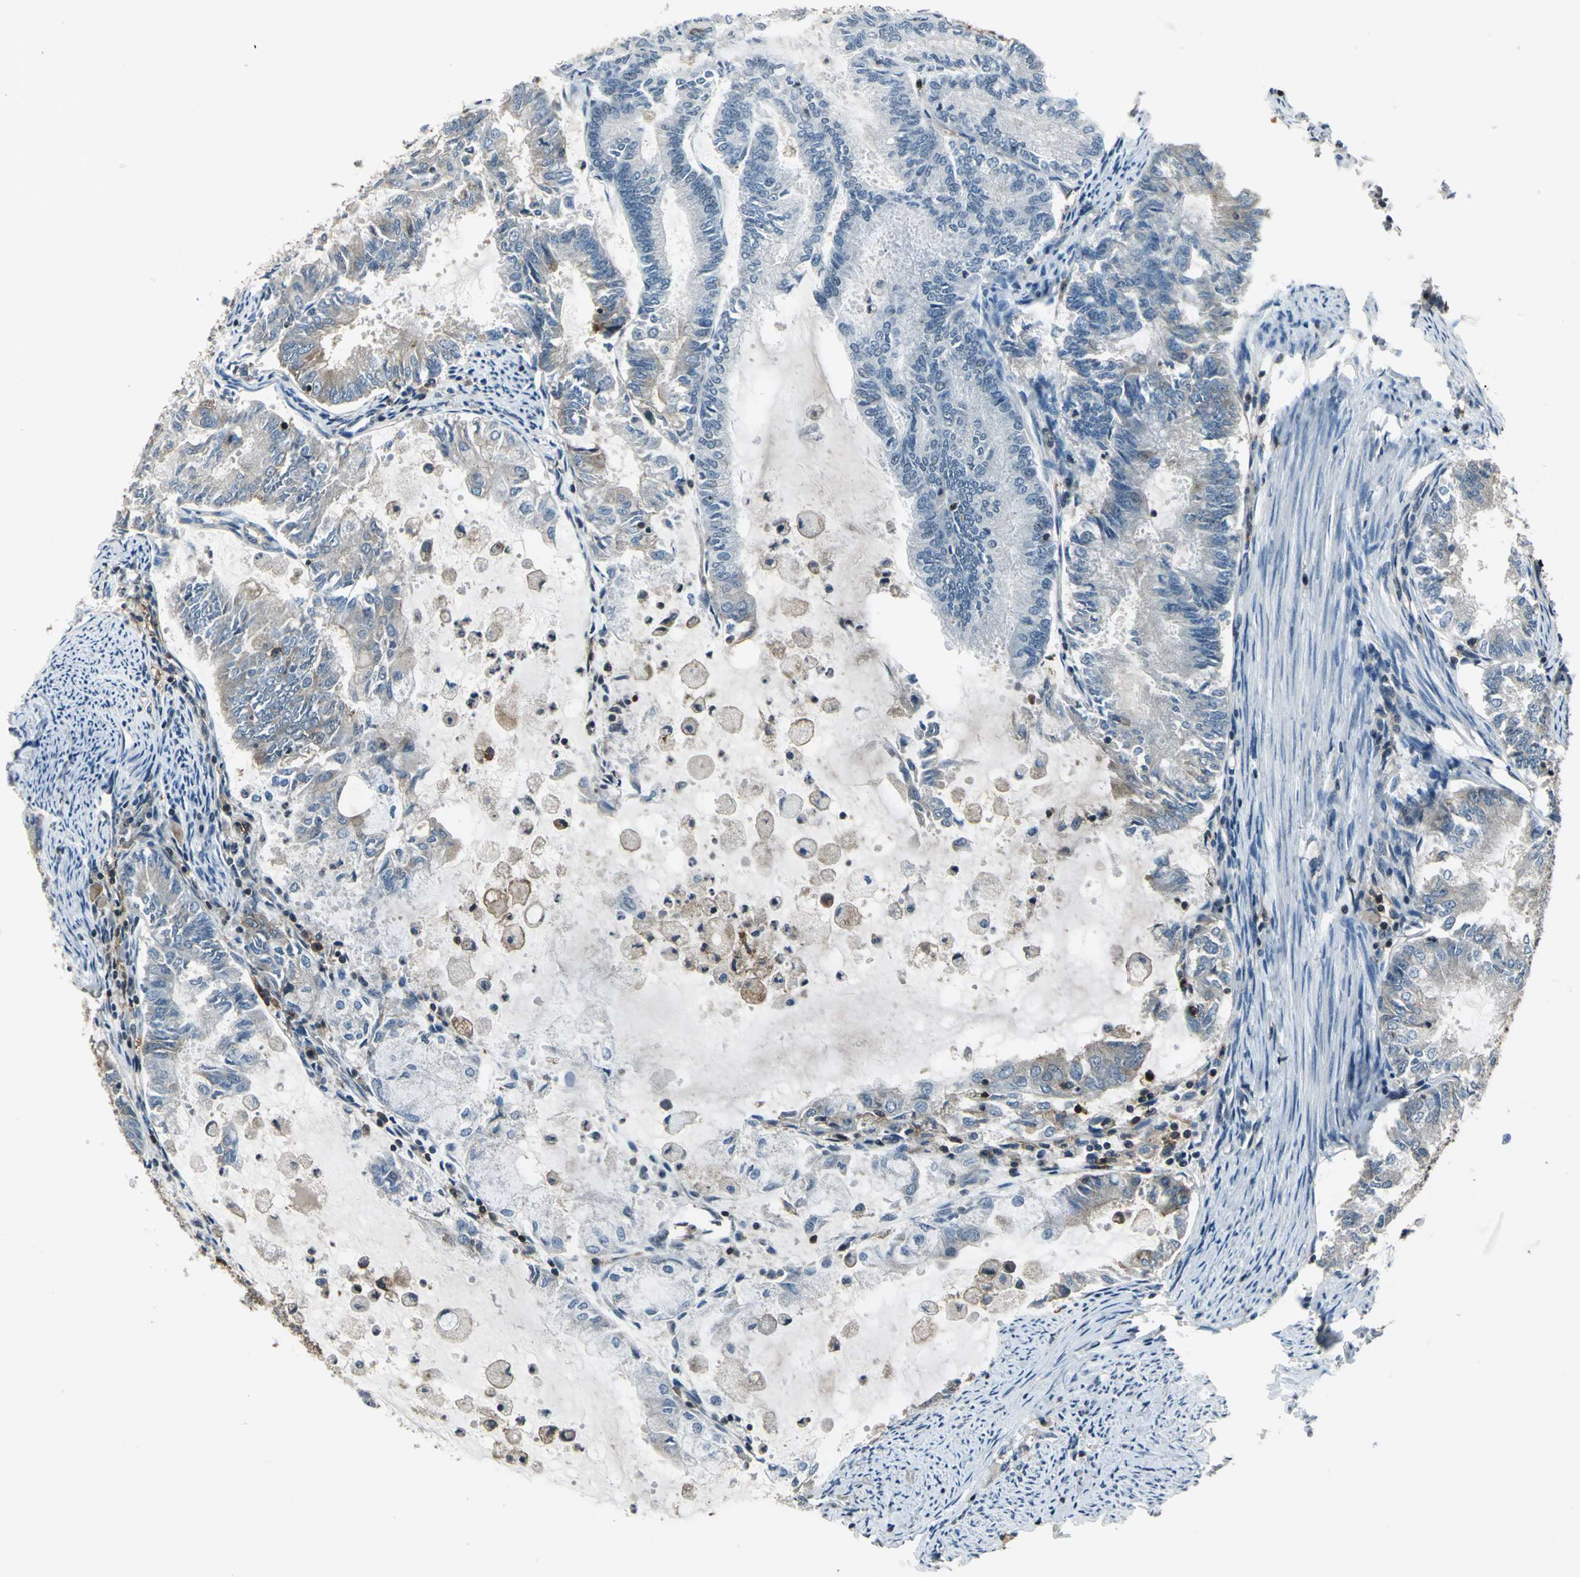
{"staining": {"intensity": "negative", "quantity": "none", "location": "none"}, "tissue": "endometrial cancer", "cell_type": "Tumor cells", "image_type": "cancer", "snomed": [{"axis": "morphology", "description": "Adenocarcinoma, NOS"}, {"axis": "topography", "description": "Endometrium"}], "caption": "Adenocarcinoma (endometrial) was stained to show a protein in brown. There is no significant expression in tumor cells. The staining was performed using DAB to visualize the protein expression in brown, while the nuclei were stained in blue with hematoxylin (Magnification: 20x).", "gene": "NR2C2", "patient": {"sex": "female", "age": 86}}